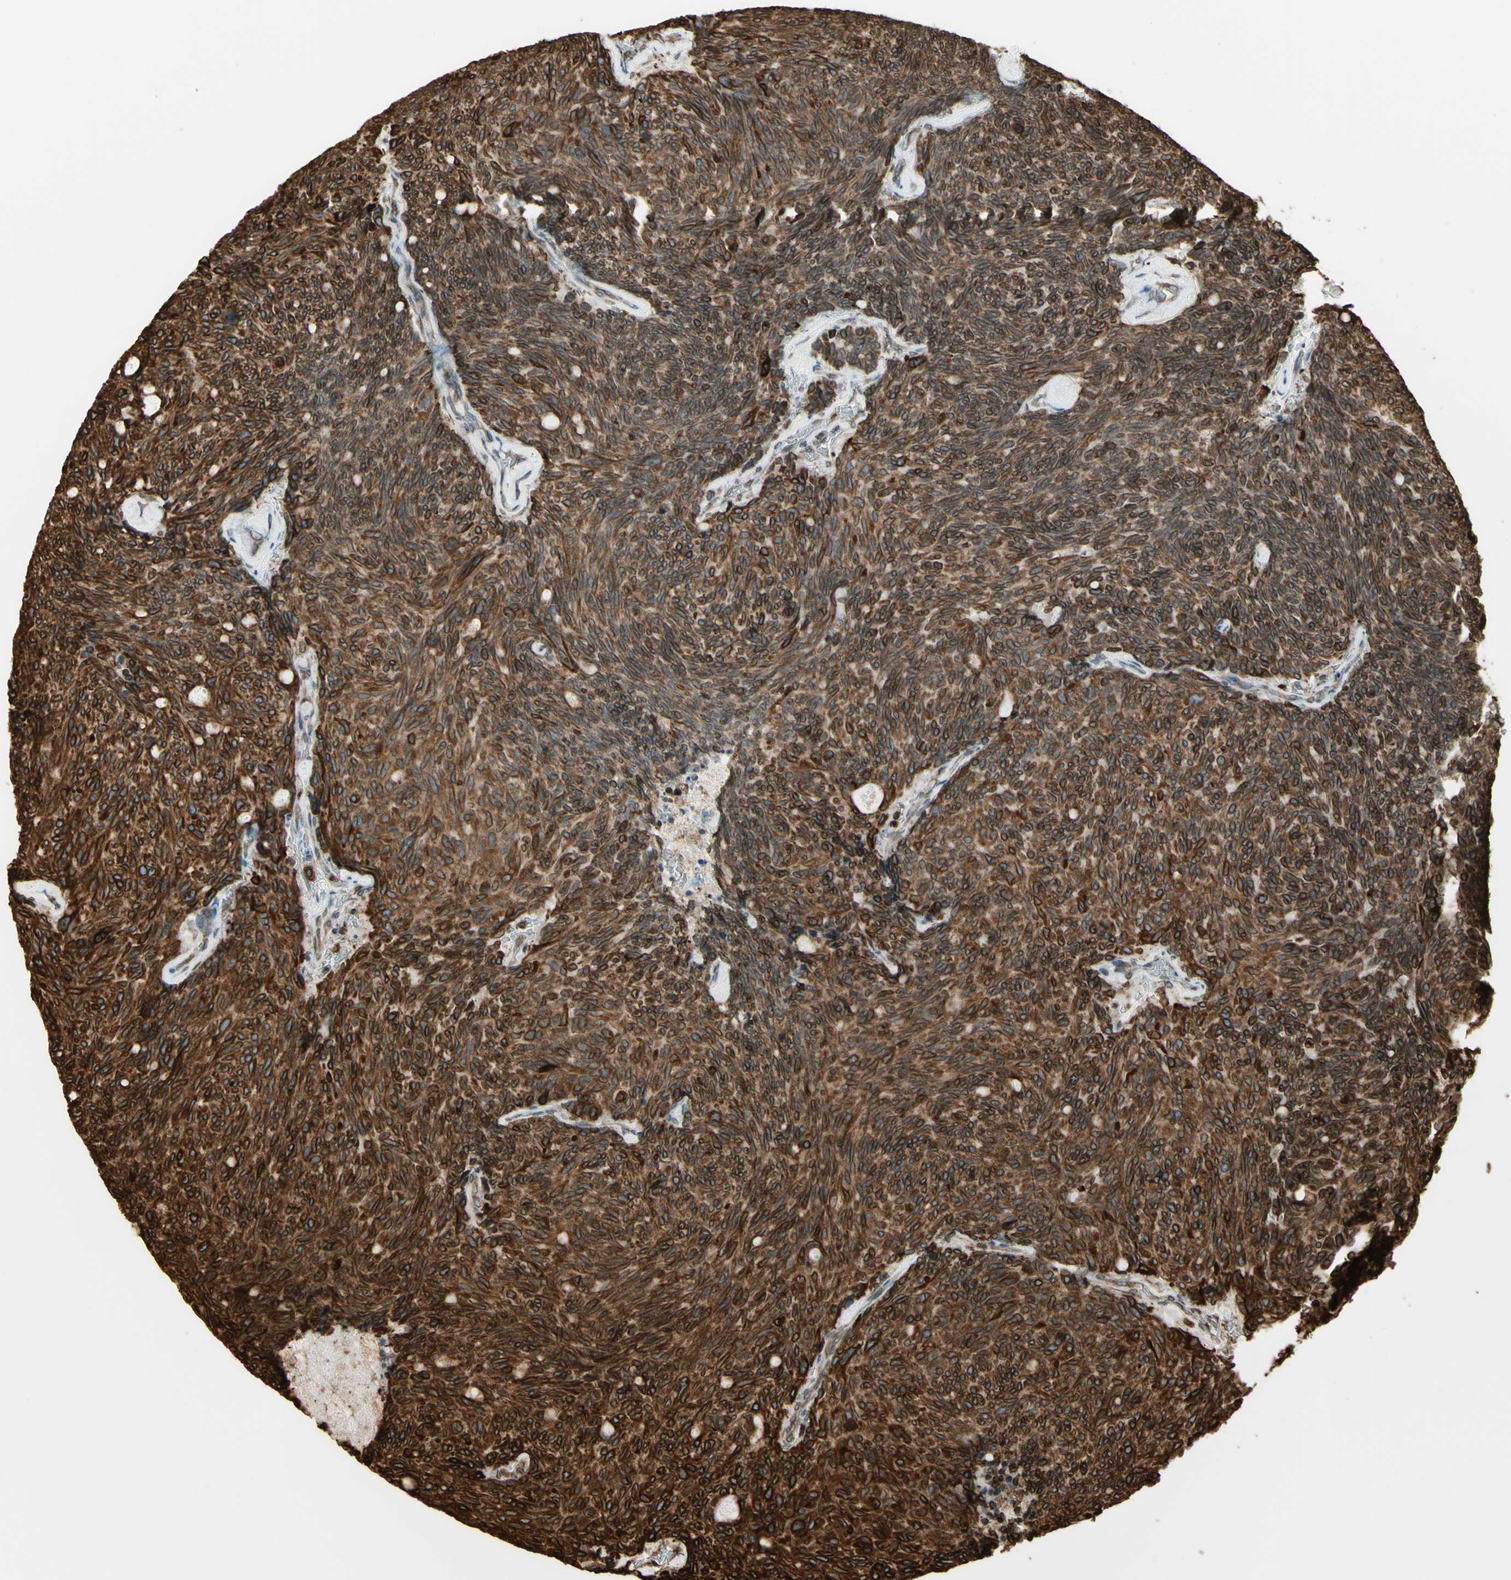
{"staining": {"intensity": "strong", "quantity": ">75%", "location": "cytoplasmic/membranous"}, "tissue": "carcinoid", "cell_type": "Tumor cells", "image_type": "cancer", "snomed": [{"axis": "morphology", "description": "Carcinoid, malignant, NOS"}, {"axis": "topography", "description": "Pancreas"}], "caption": "Tumor cells reveal high levels of strong cytoplasmic/membranous positivity in approximately >75% of cells in human carcinoid. The staining is performed using DAB brown chromogen to label protein expression. The nuclei are counter-stained blue using hematoxylin.", "gene": "CANX", "patient": {"sex": "female", "age": 54}}